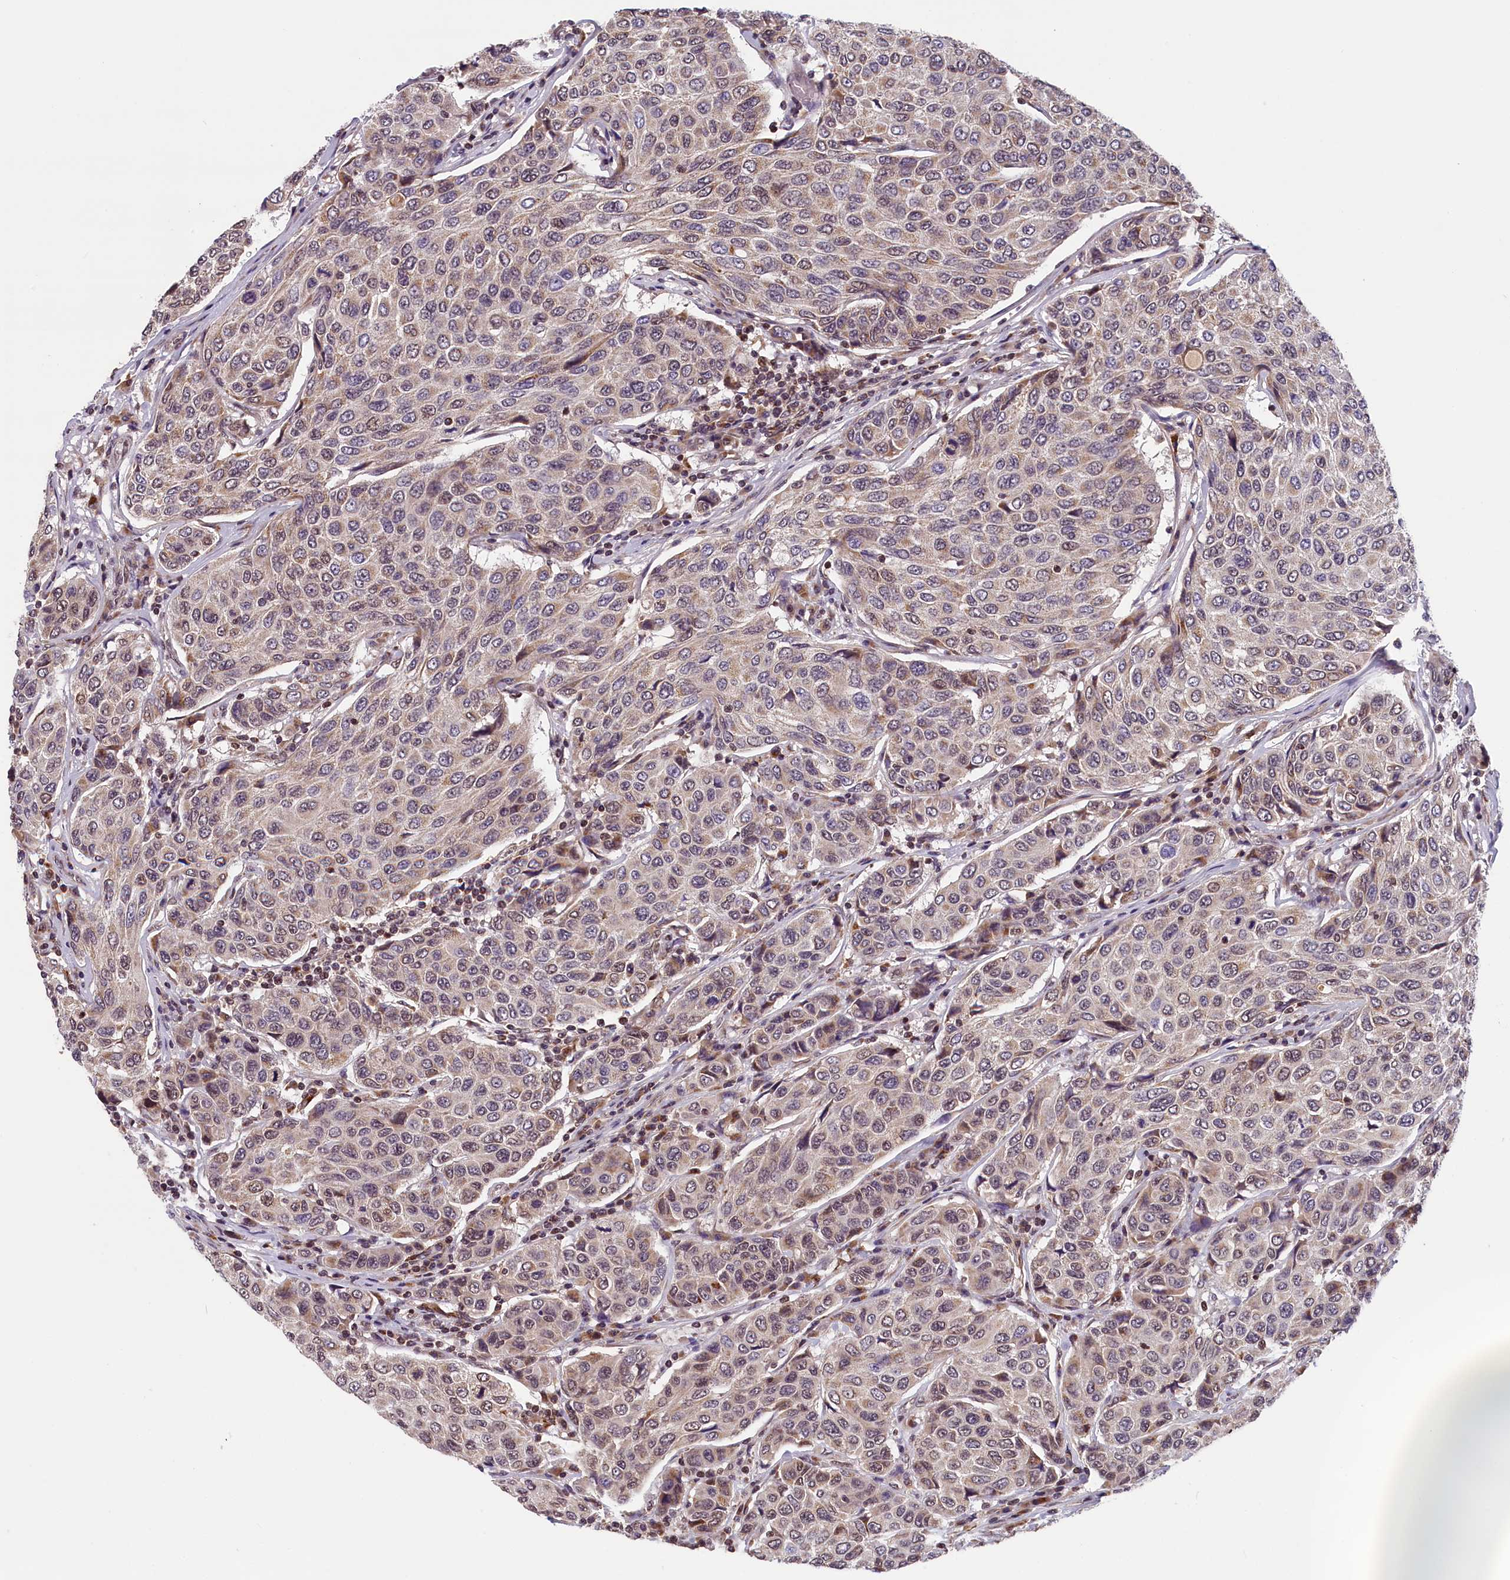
{"staining": {"intensity": "weak", "quantity": ">75%", "location": "cytoplasmic/membranous"}, "tissue": "breast cancer", "cell_type": "Tumor cells", "image_type": "cancer", "snomed": [{"axis": "morphology", "description": "Duct carcinoma"}, {"axis": "topography", "description": "Breast"}], "caption": "Protein staining of invasive ductal carcinoma (breast) tissue displays weak cytoplasmic/membranous positivity in approximately >75% of tumor cells.", "gene": "KCNK6", "patient": {"sex": "female", "age": 55}}